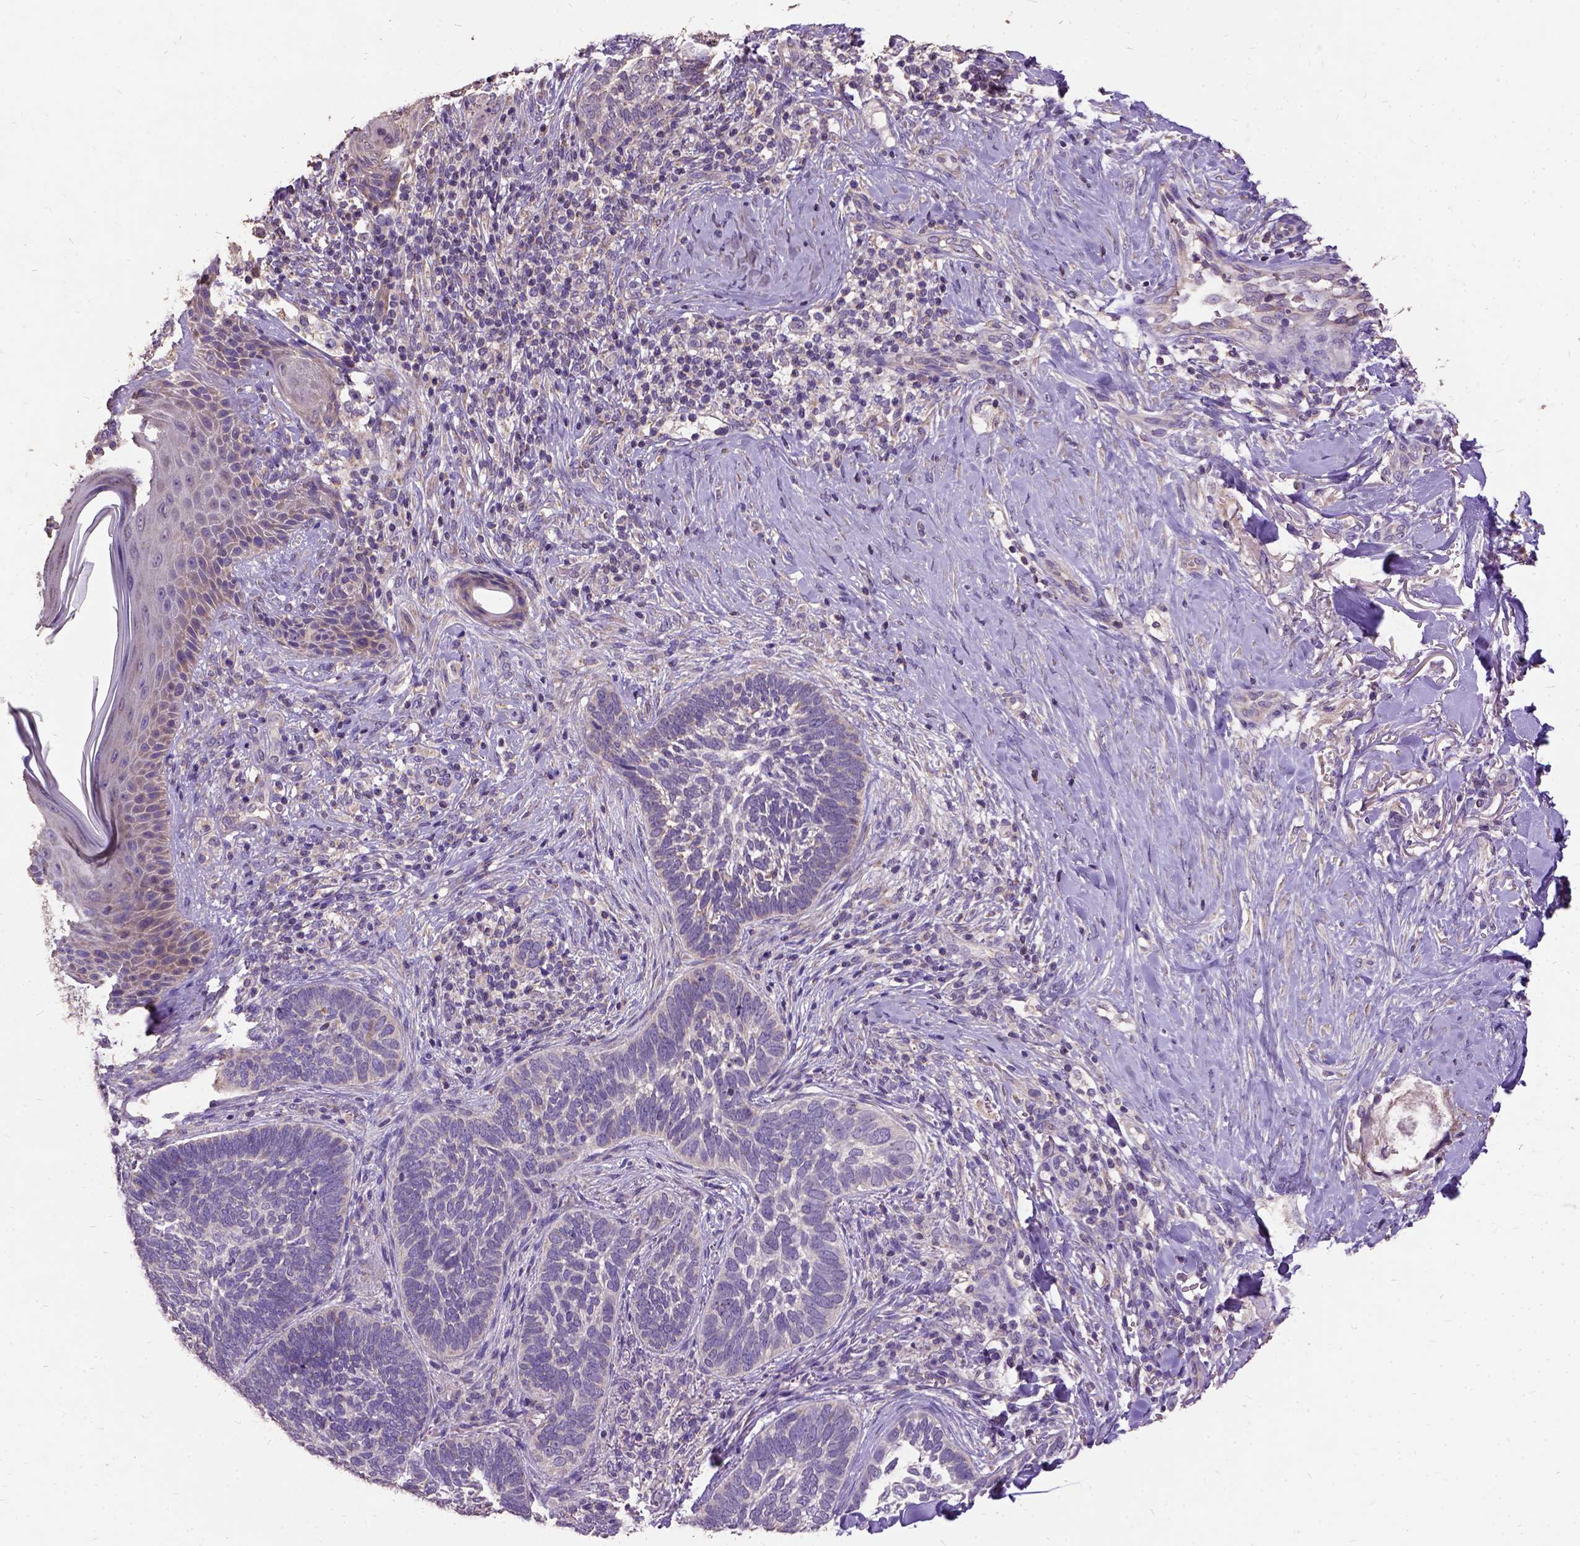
{"staining": {"intensity": "negative", "quantity": "none", "location": "none"}, "tissue": "skin cancer", "cell_type": "Tumor cells", "image_type": "cancer", "snomed": [{"axis": "morphology", "description": "Normal tissue, NOS"}, {"axis": "morphology", "description": "Basal cell carcinoma"}, {"axis": "topography", "description": "Skin"}], "caption": "Image shows no protein expression in tumor cells of skin cancer tissue.", "gene": "DQX1", "patient": {"sex": "male", "age": 46}}